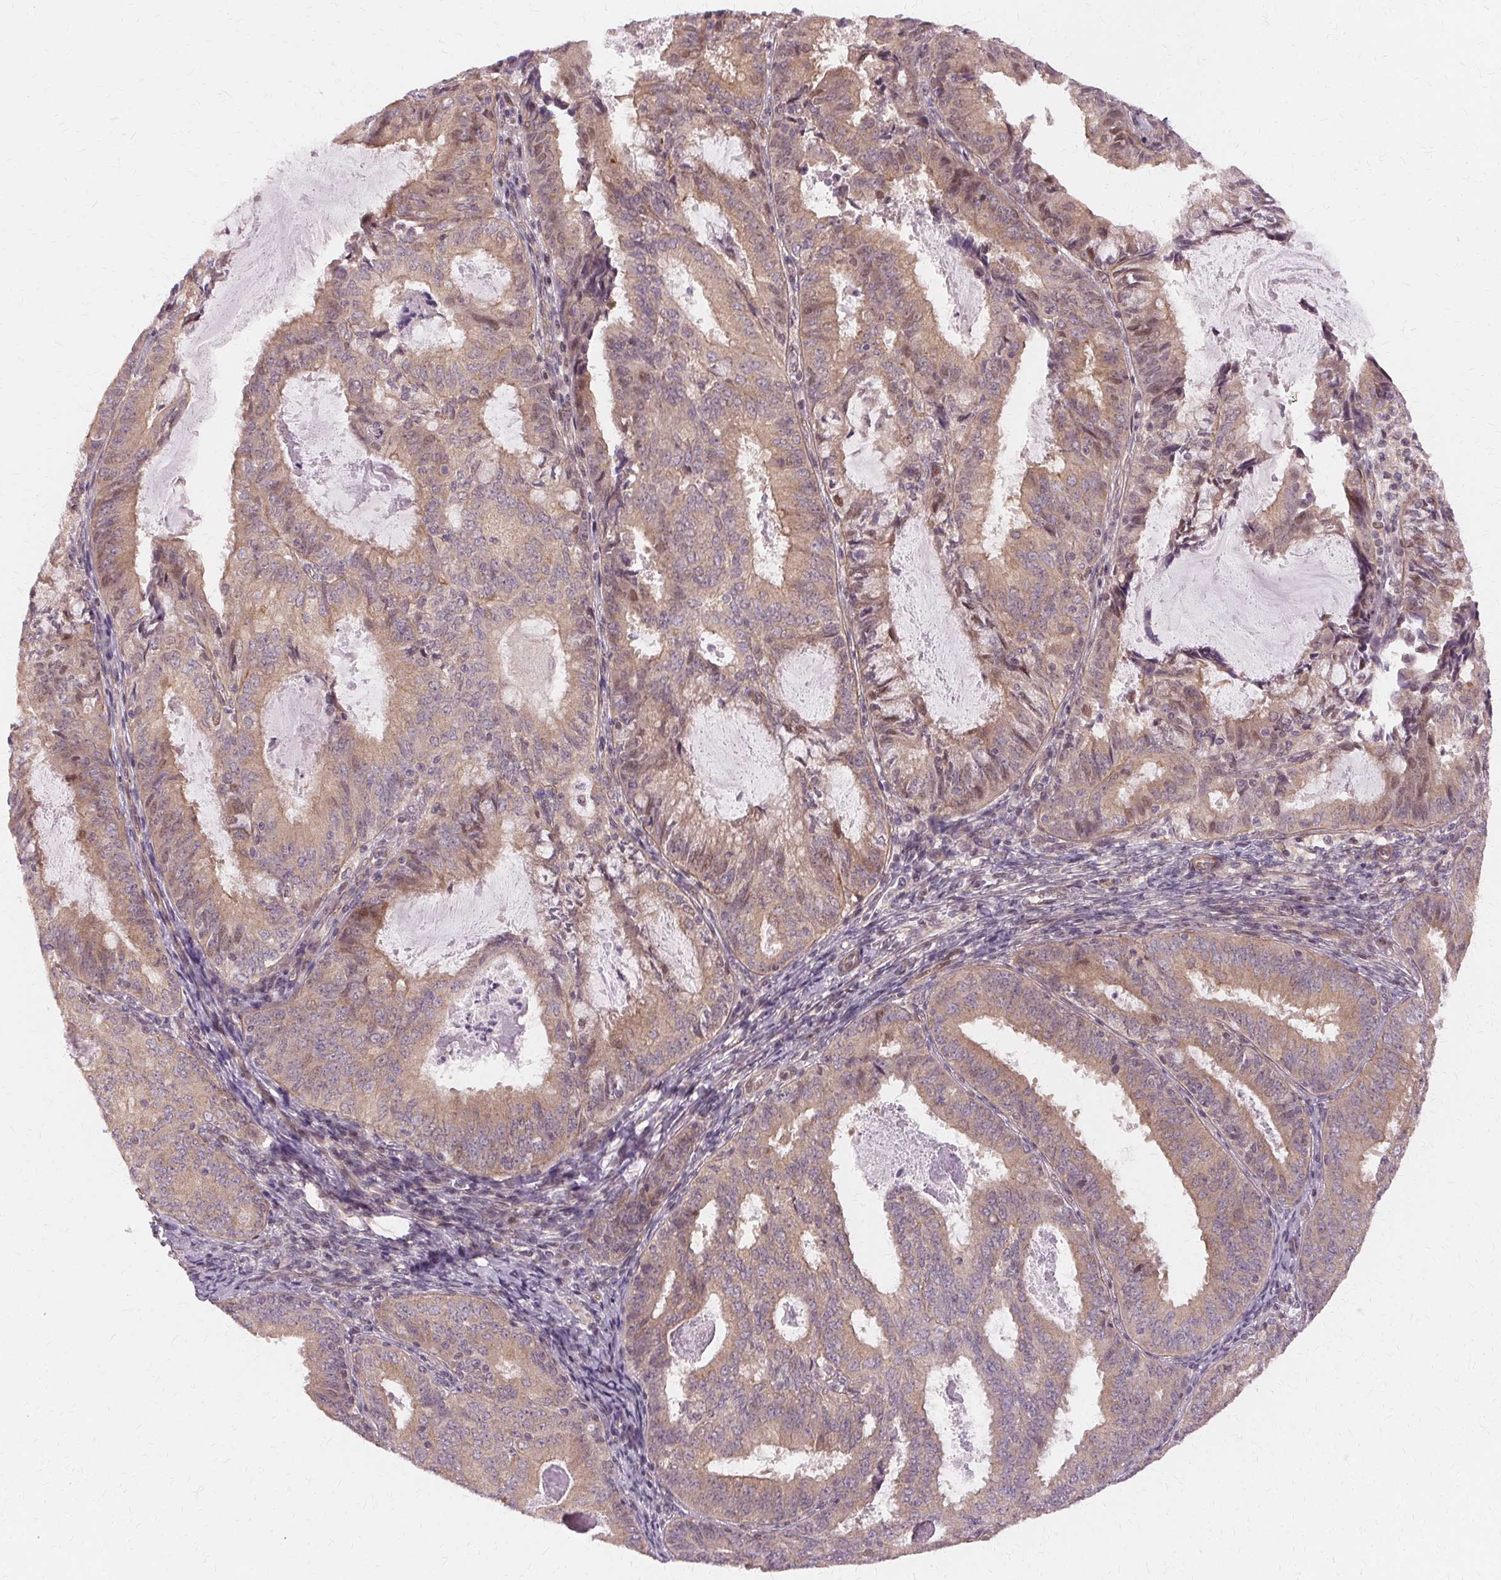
{"staining": {"intensity": "weak", "quantity": ">75%", "location": "cytoplasmic/membranous"}, "tissue": "endometrial cancer", "cell_type": "Tumor cells", "image_type": "cancer", "snomed": [{"axis": "morphology", "description": "Adenocarcinoma, NOS"}, {"axis": "topography", "description": "Endometrium"}], "caption": "Protein expression analysis of human adenocarcinoma (endometrial) reveals weak cytoplasmic/membranous expression in approximately >75% of tumor cells. (DAB IHC with brightfield microscopy, high magnification).", "gene": "USP8", "patient": {"sex": "female", "age": 57}}